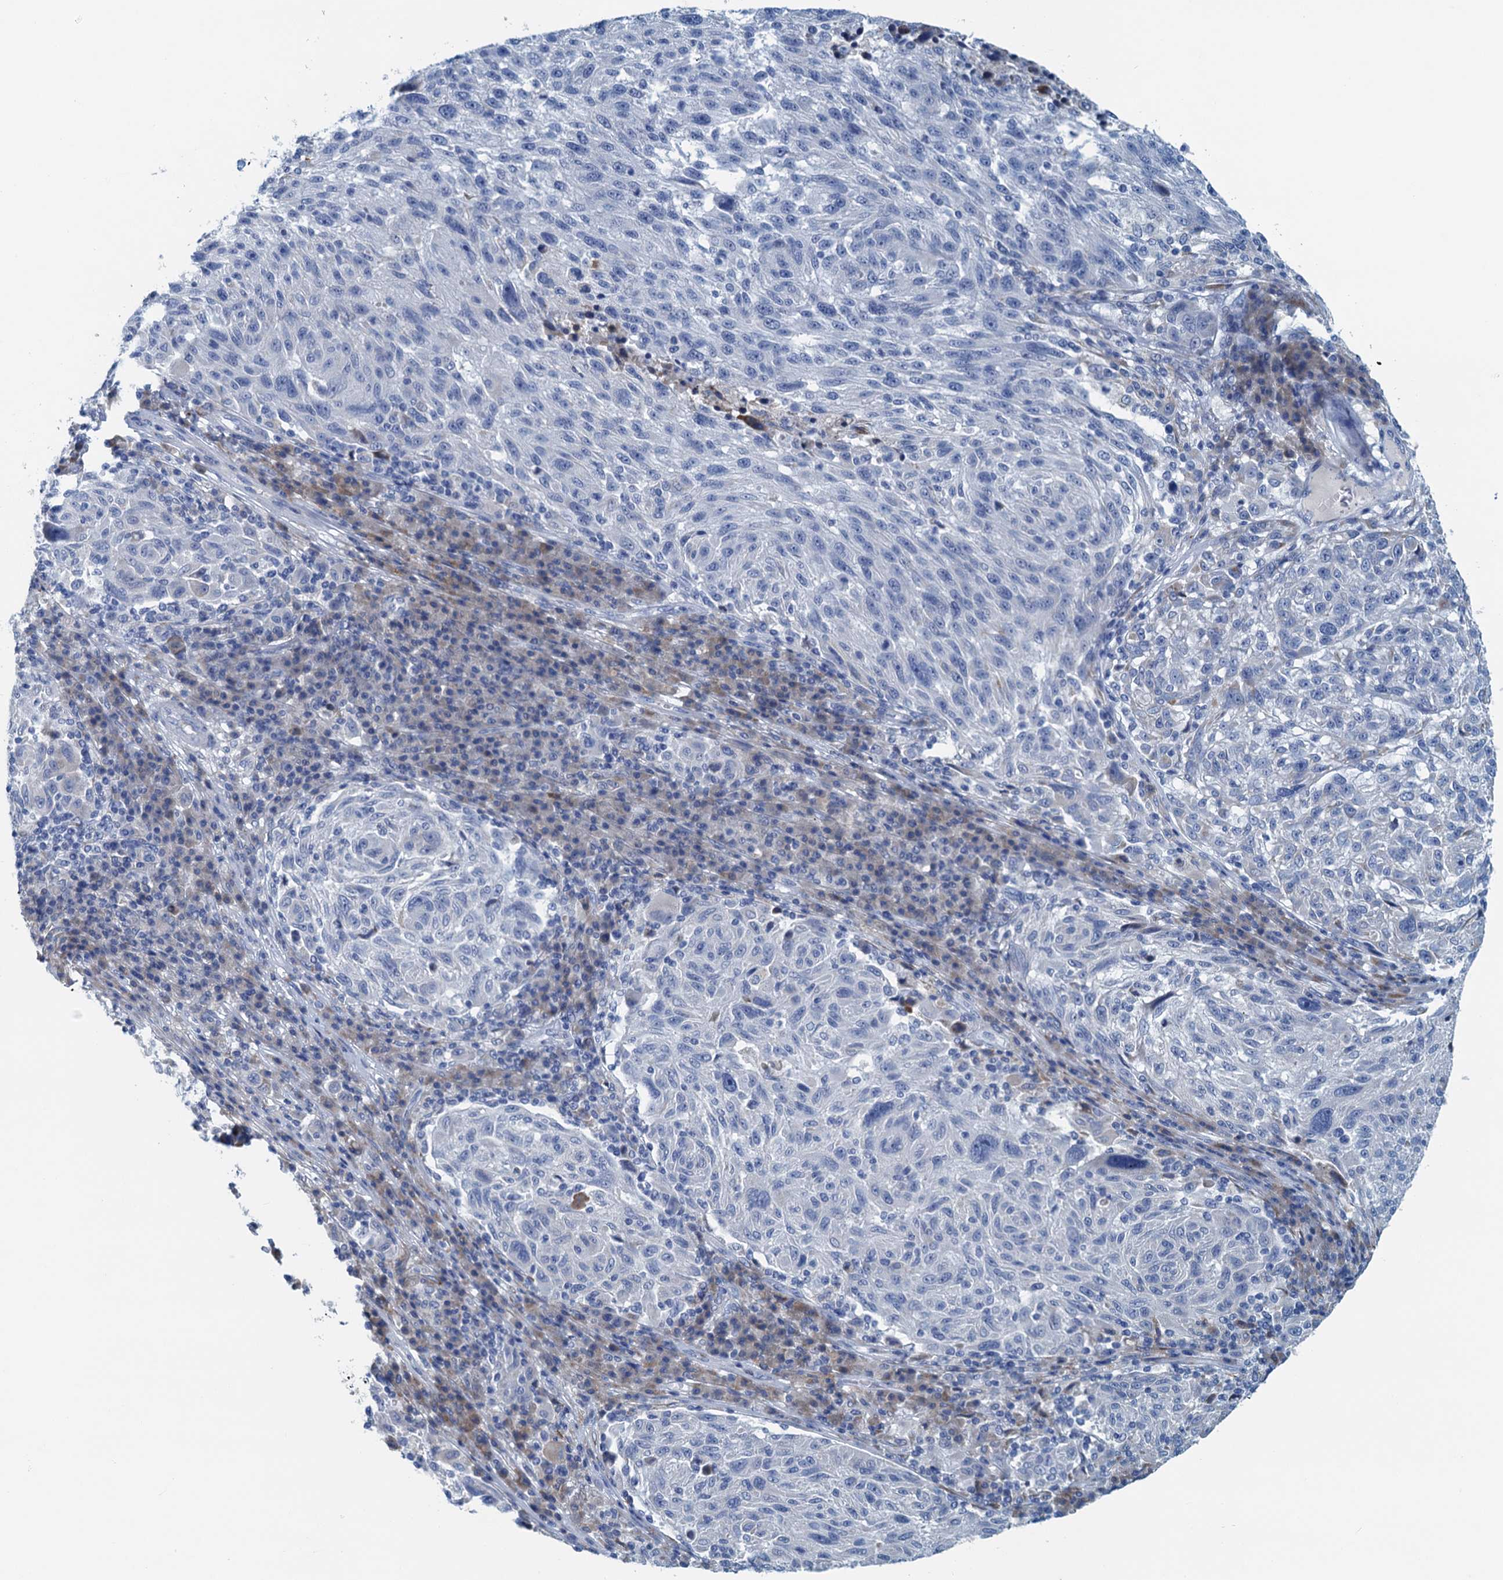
{"staining": {"intensity": "negative", "quantity": "none", "location": "none"}, "tissue": "melanoma", "cell_type": "Tumor cells", "image_type": "cancer", "snomed": [{"axis": "morphology", "description": "Malignant melanoma, NOS"}, {"axis": "topography", "description": "Skin"}], "caption": "A high-resolution micrograph shows IHC staining of malignant melanoma, which displays no significant expression in tumor cells.", "gene": "C10orf88", "patient": {"sex": "male", "age": 53}}